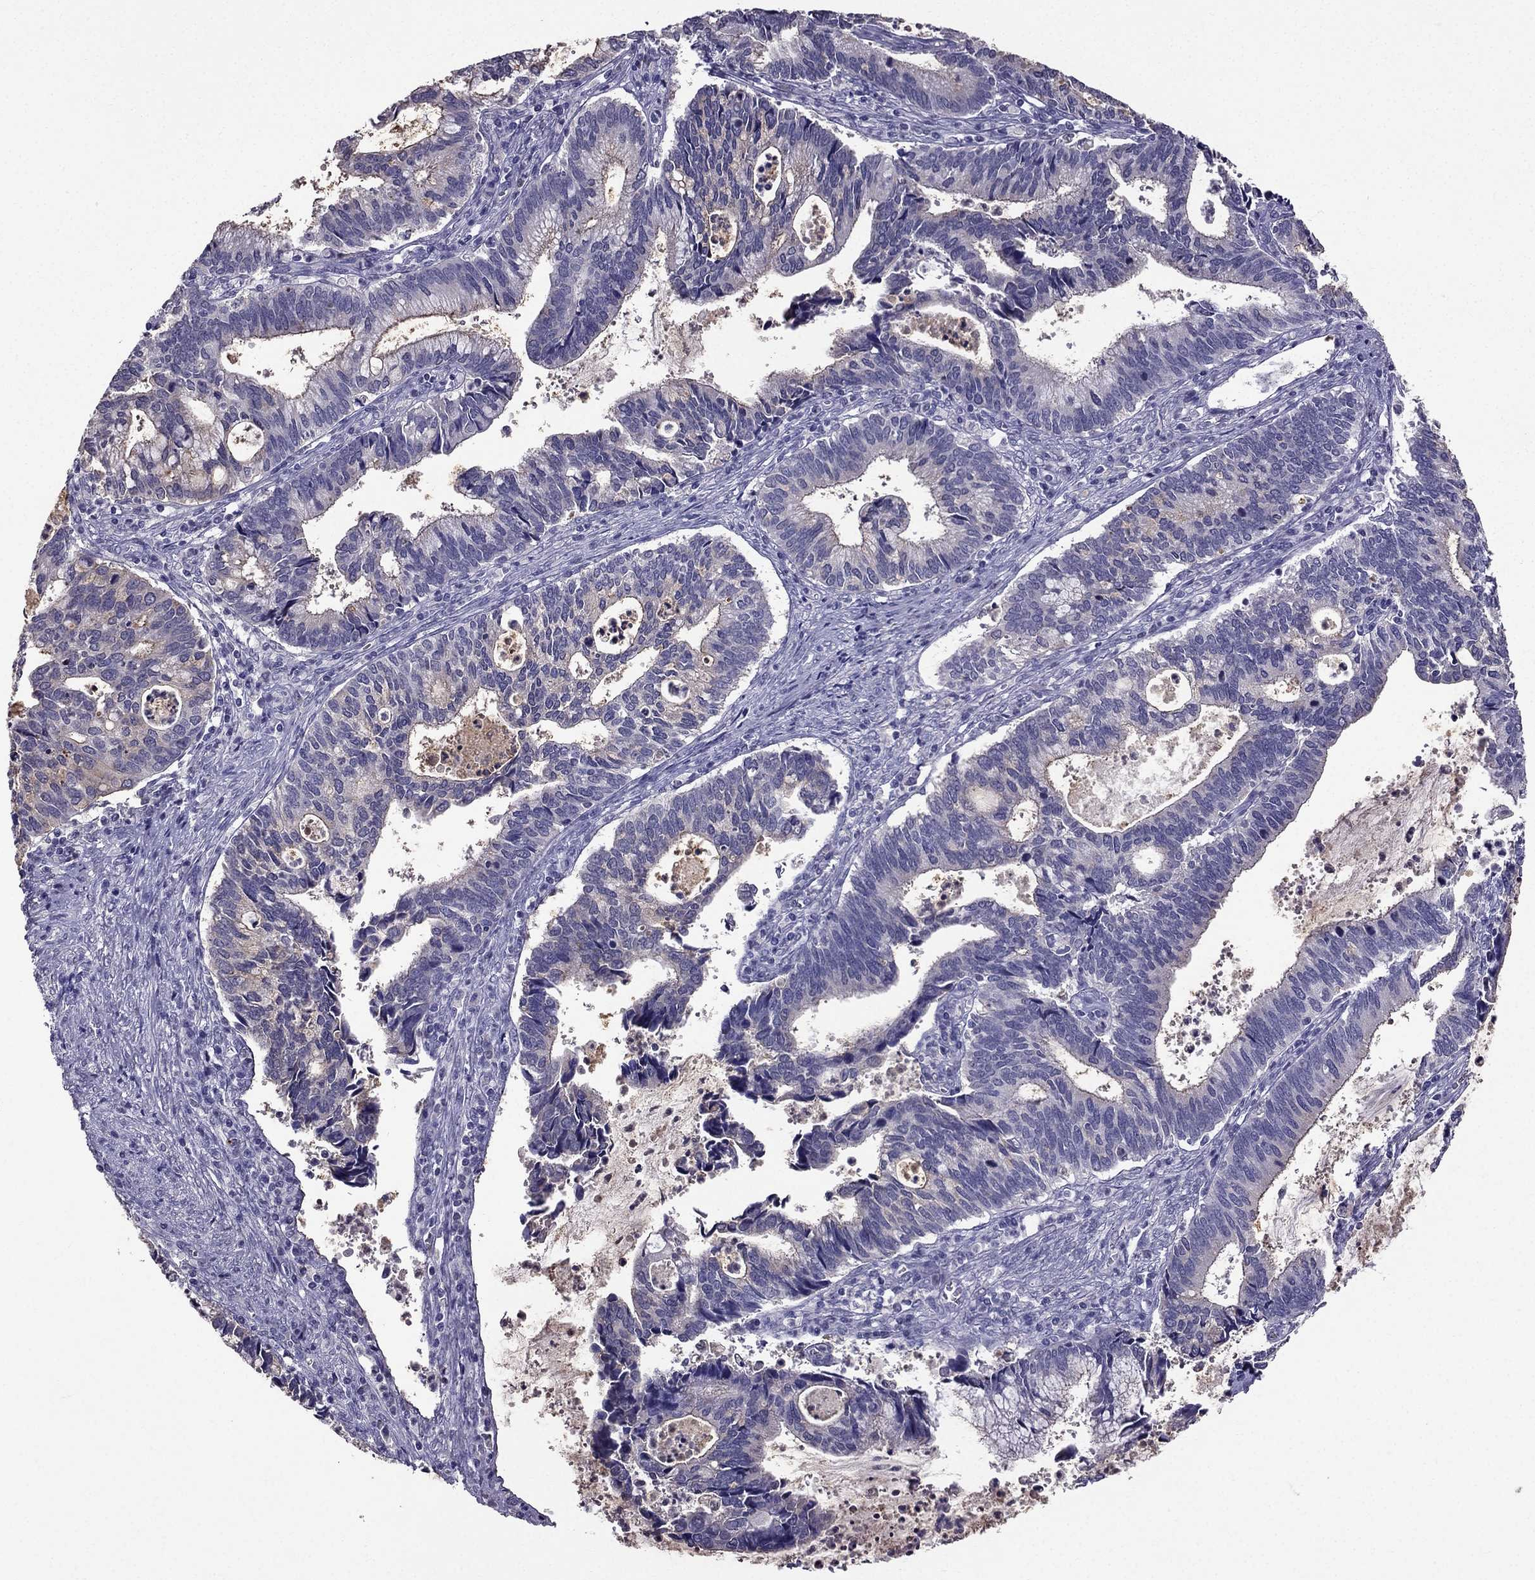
{"staining": {"intensity": "weak", "quantity": "<25%", "location": "cytoplasmic/membranous"}, "tissue": "cervical cancer", "cell_type": "Tumor cells", "image_type": "cancer", "snomed": [{"axis": "morphology", "description": "Adenocarcinoma, NOS"}, {"axis": "topography", "description": "Cervix"}], "caption": "Protein analysis of cervical cancer shows no significant positivity in tumor cells.", "gene": "SCG5", "patient": {"sex": "female", "age": 42}}